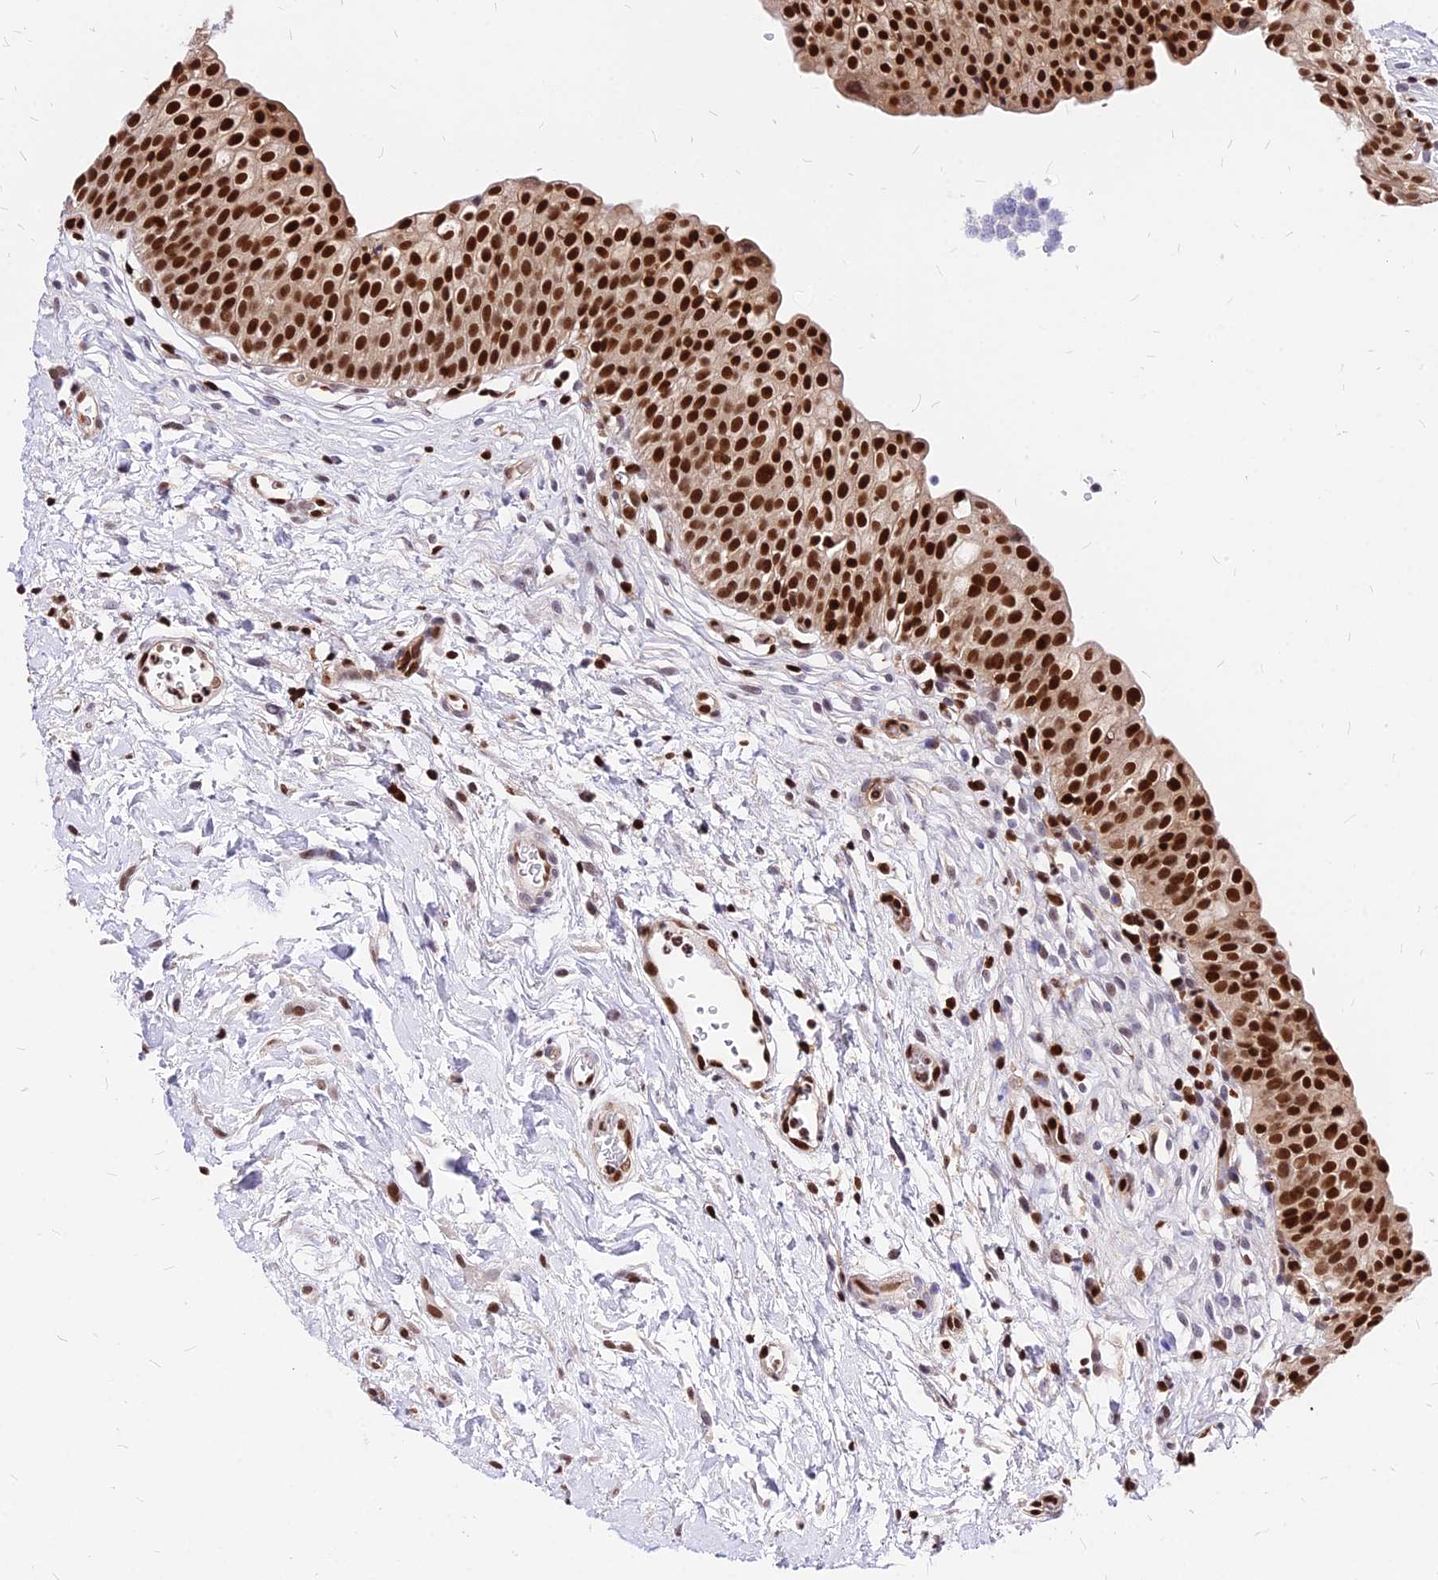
{"staining": {"intensity": "strong", "quantity": ">75%", "location": "nuclear"}, "tissue": "urinary bladder", "cell_type": "Urothelial cells", "image_type": "normal", "snomed": [{"axis": "morphology", "description": "Normal tissue, NOS"}, {"axis": "topography", "description": "Urinary bladder"}], "caption": "Immunohistochemistry (IHC) (DAB (3,3'-diaminobenzidine)) staining of unremarkable urinary bladder shows strong nuclear protein expression in about >75% of urothelial cells. The staining was performed using DAB (3,3'-diaminobenzidine), with brown indicating positive protein expression. Nuclei are stained blue with hematoxylin.", "gene": "PAXX", "patient": {"sex": "male", "age": 55}}